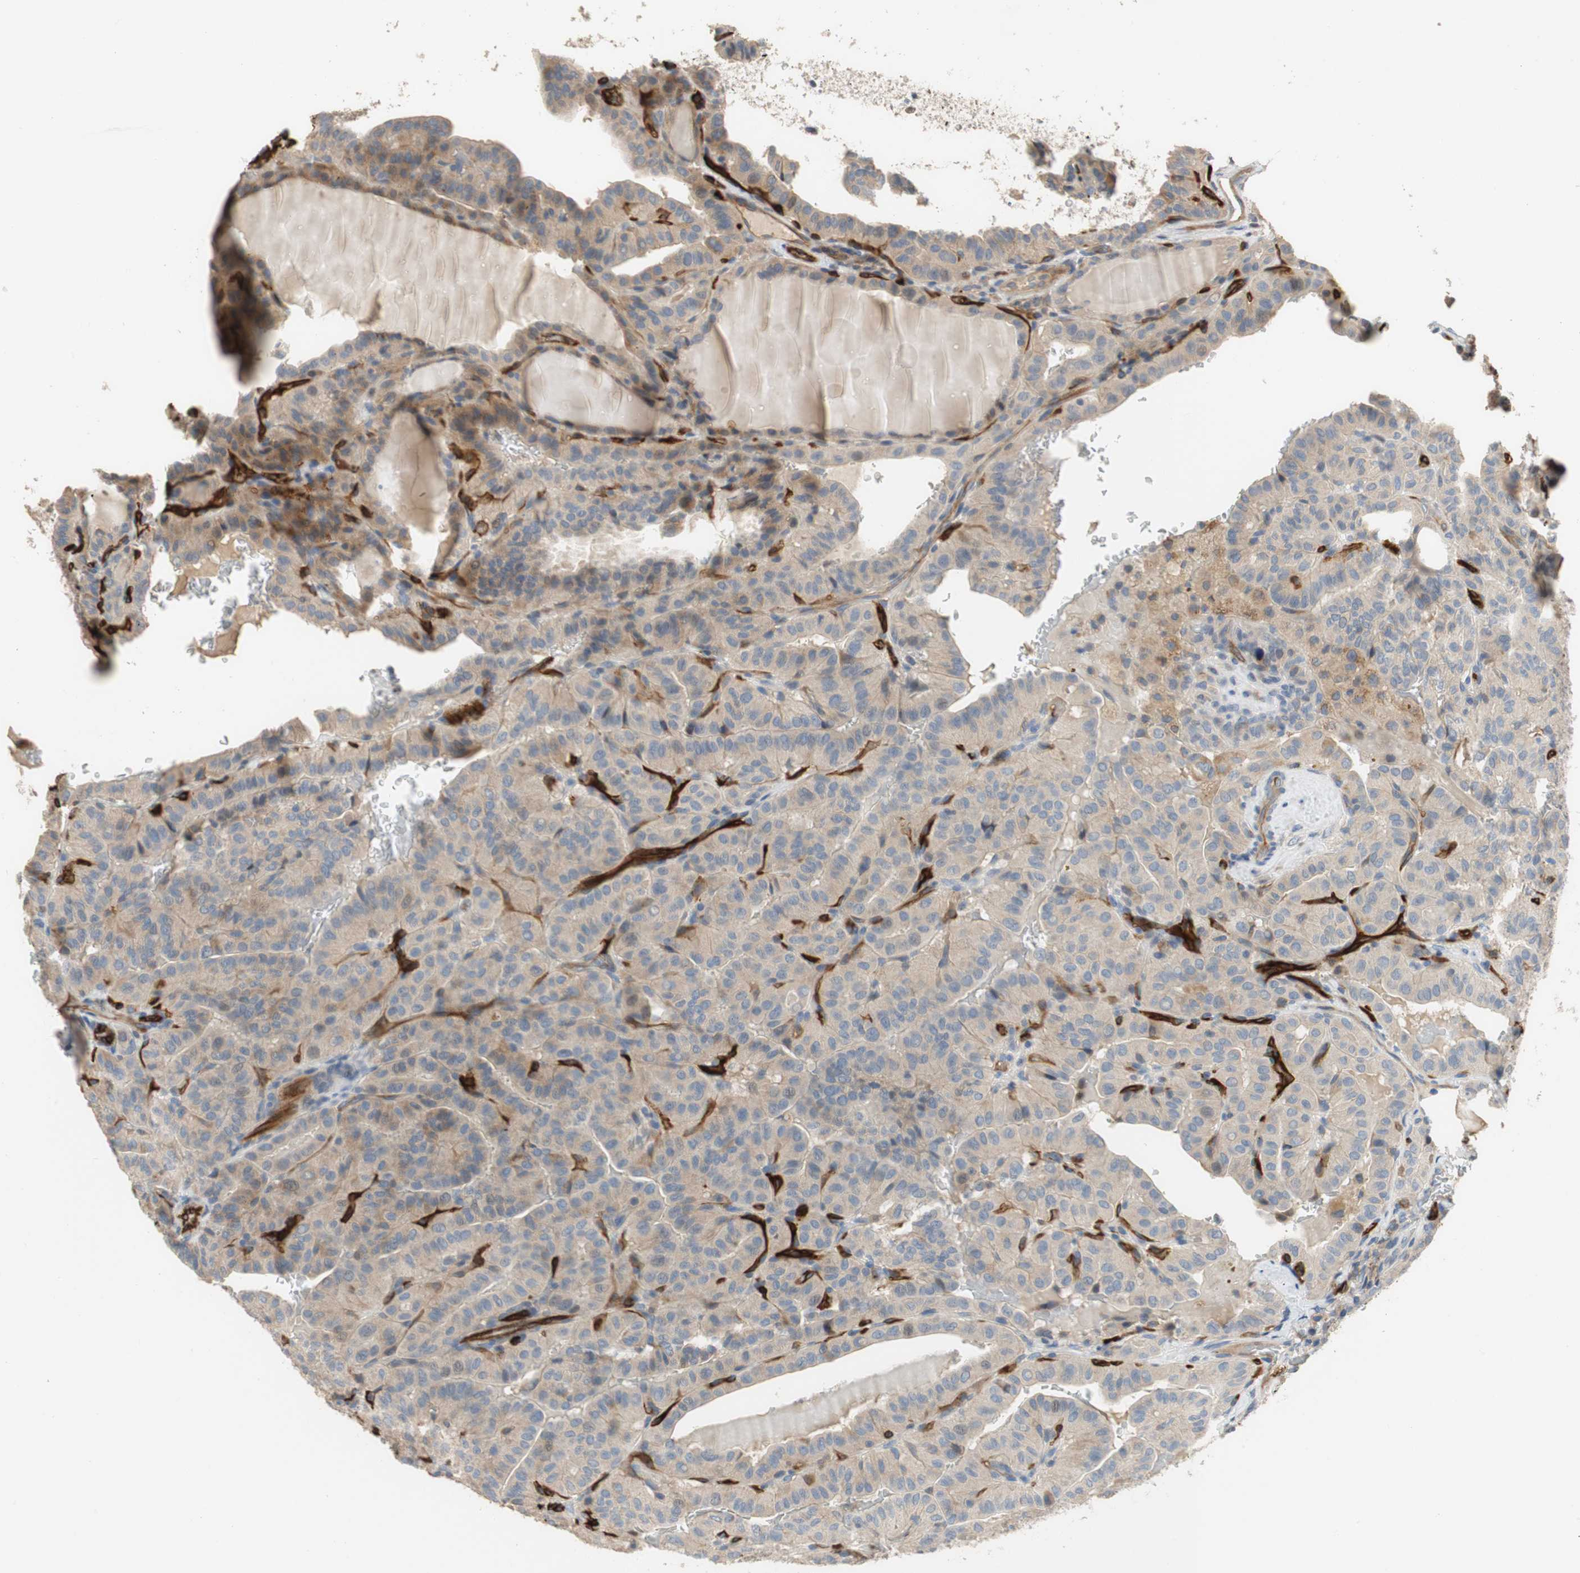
{"staining": {"intensity": "weak", "quantity": "<25%", "location": "cytoplasmic/membranous"}, "tissue": "thyroid cancer", "cell_type": "Tumor cells", "image_type": "cancer", "snomed": [{"axis": "morphology", "description": "Papillary adenocarcinoma, NOS"}, {"axis": "topography", "description": "Thyroid gland"}], "caption": "A high-resolution histopathology image shows immunohistochemistry staining of thyroid cancer (papillary adenocarcinoma), which exhibits no significant staining in tumor cells. (Immunohistochemistry (ihc), brightfield microscopy, high magnification).", "gene": "ALPL", "patient": {"sex": "male", "age": 77}}